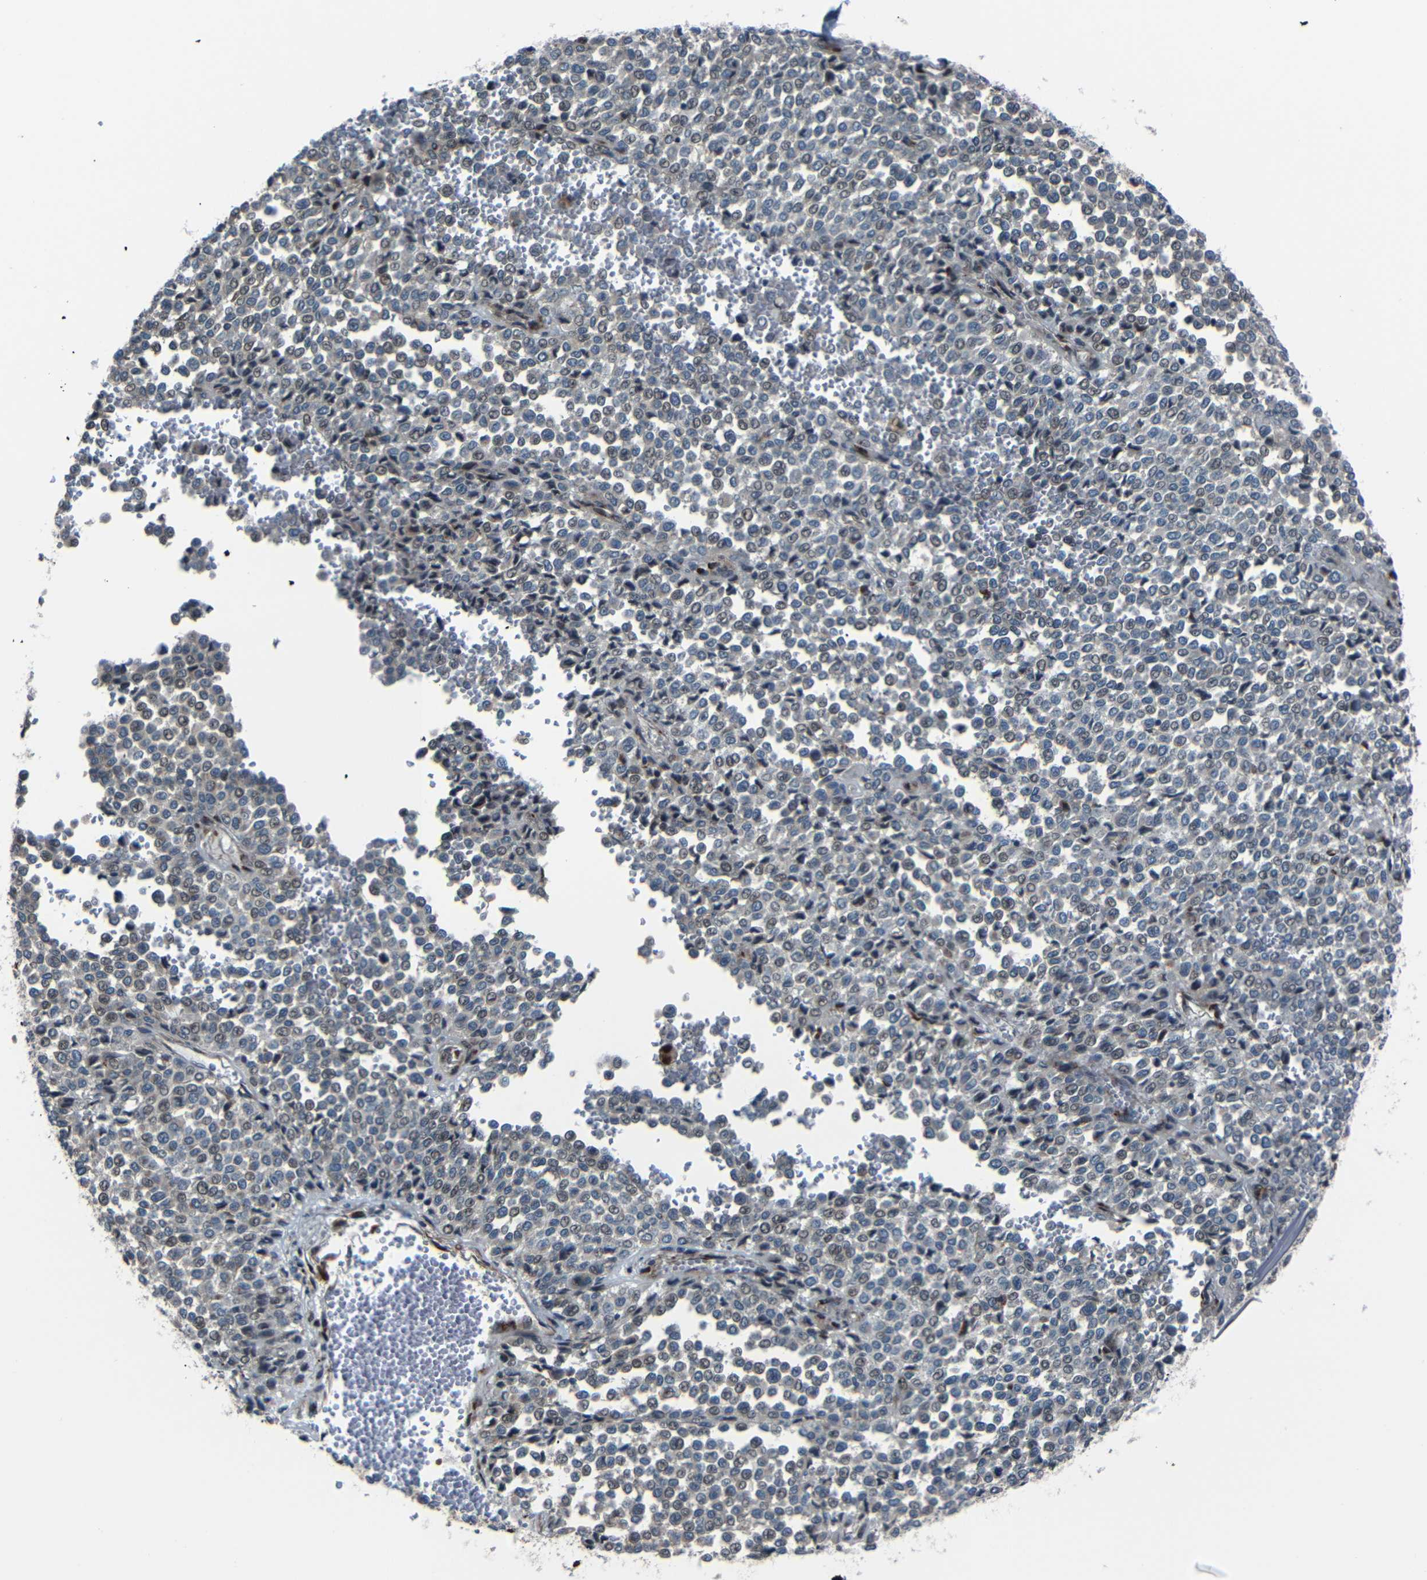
{"staining": {"intensity": "weak", "quantity": "25%-75%", "location": "cytoplasmic/membranous,nuclear"}, "tissue": "melanoma", "cell_type": "Tumor cells", "image_type": "cancer", "snomed": [{"axis": "morphology", "description": "Malignant melanoma, Metastatic site"}, {"axis": "topography", "description": "Pancreas"}], "caption": "Human melanoma stained with a protein marker shows weak staining in tumor cells.", "gene": "AKAP9", "patient": {"sex": "female", "age": 30}}